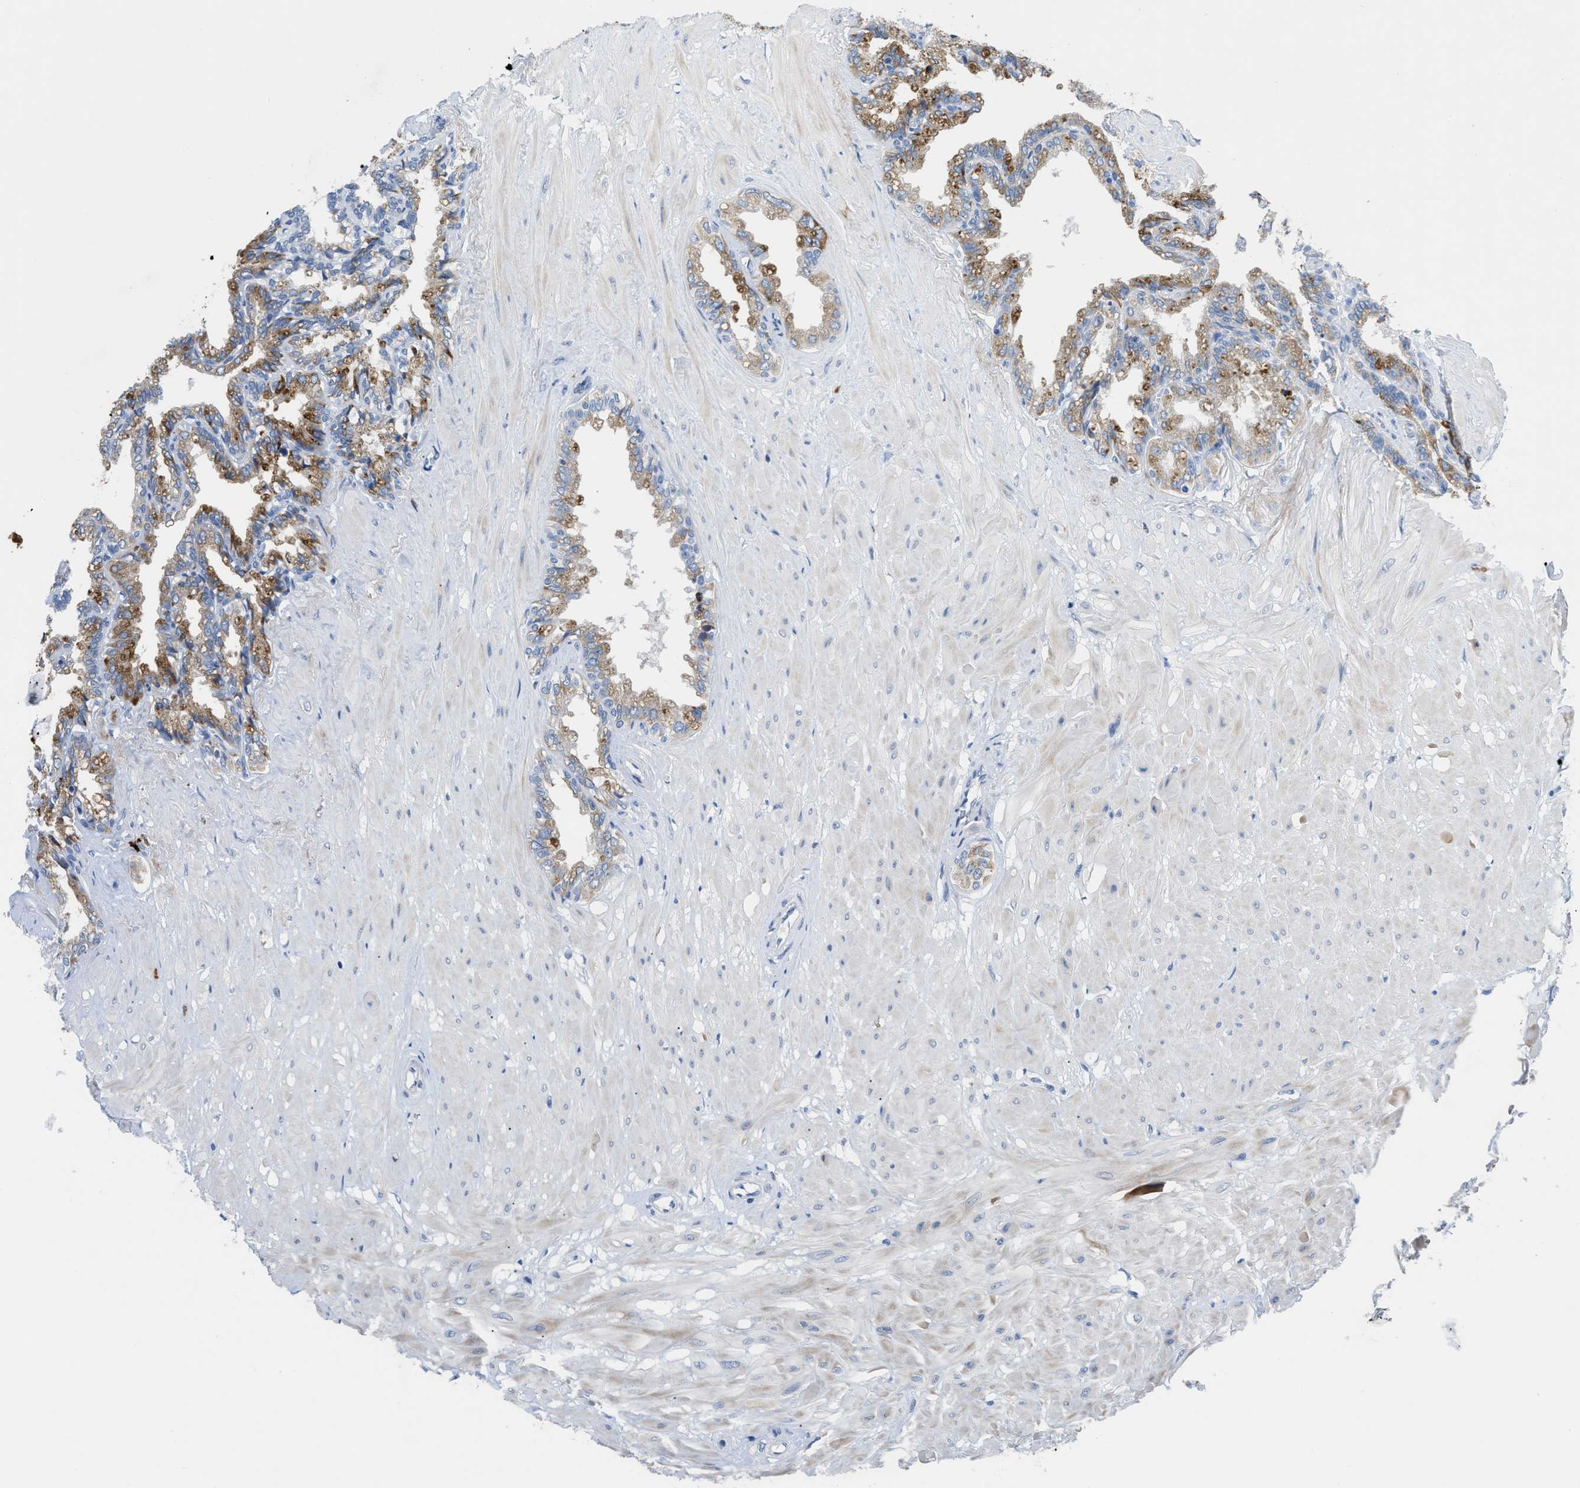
{"staining": {"intensity": "strong", "quantity": "25%-75%", "location": "cytoplasmic/membranous"}, "tissue": "seminal vesicle", "cell_type": "Glandular cells", "image_type": "normal", "snomed": [{"axis": "morphology", "description": "Normal tissue, NOS"}, {"axis": "topography", "description": "Seminal veicle"}], "caption": "Immunohistochemistry (IHC) (DAB (3,3'-diaminobenzidine)) staining of benign human seminal vesicle demonstrates strong cytoplasmic/membranous protein expression in approximately 25%-75% of glandular cells.", "gene": "OR9K2", "patient": {"sex": "male", "age": 46}}